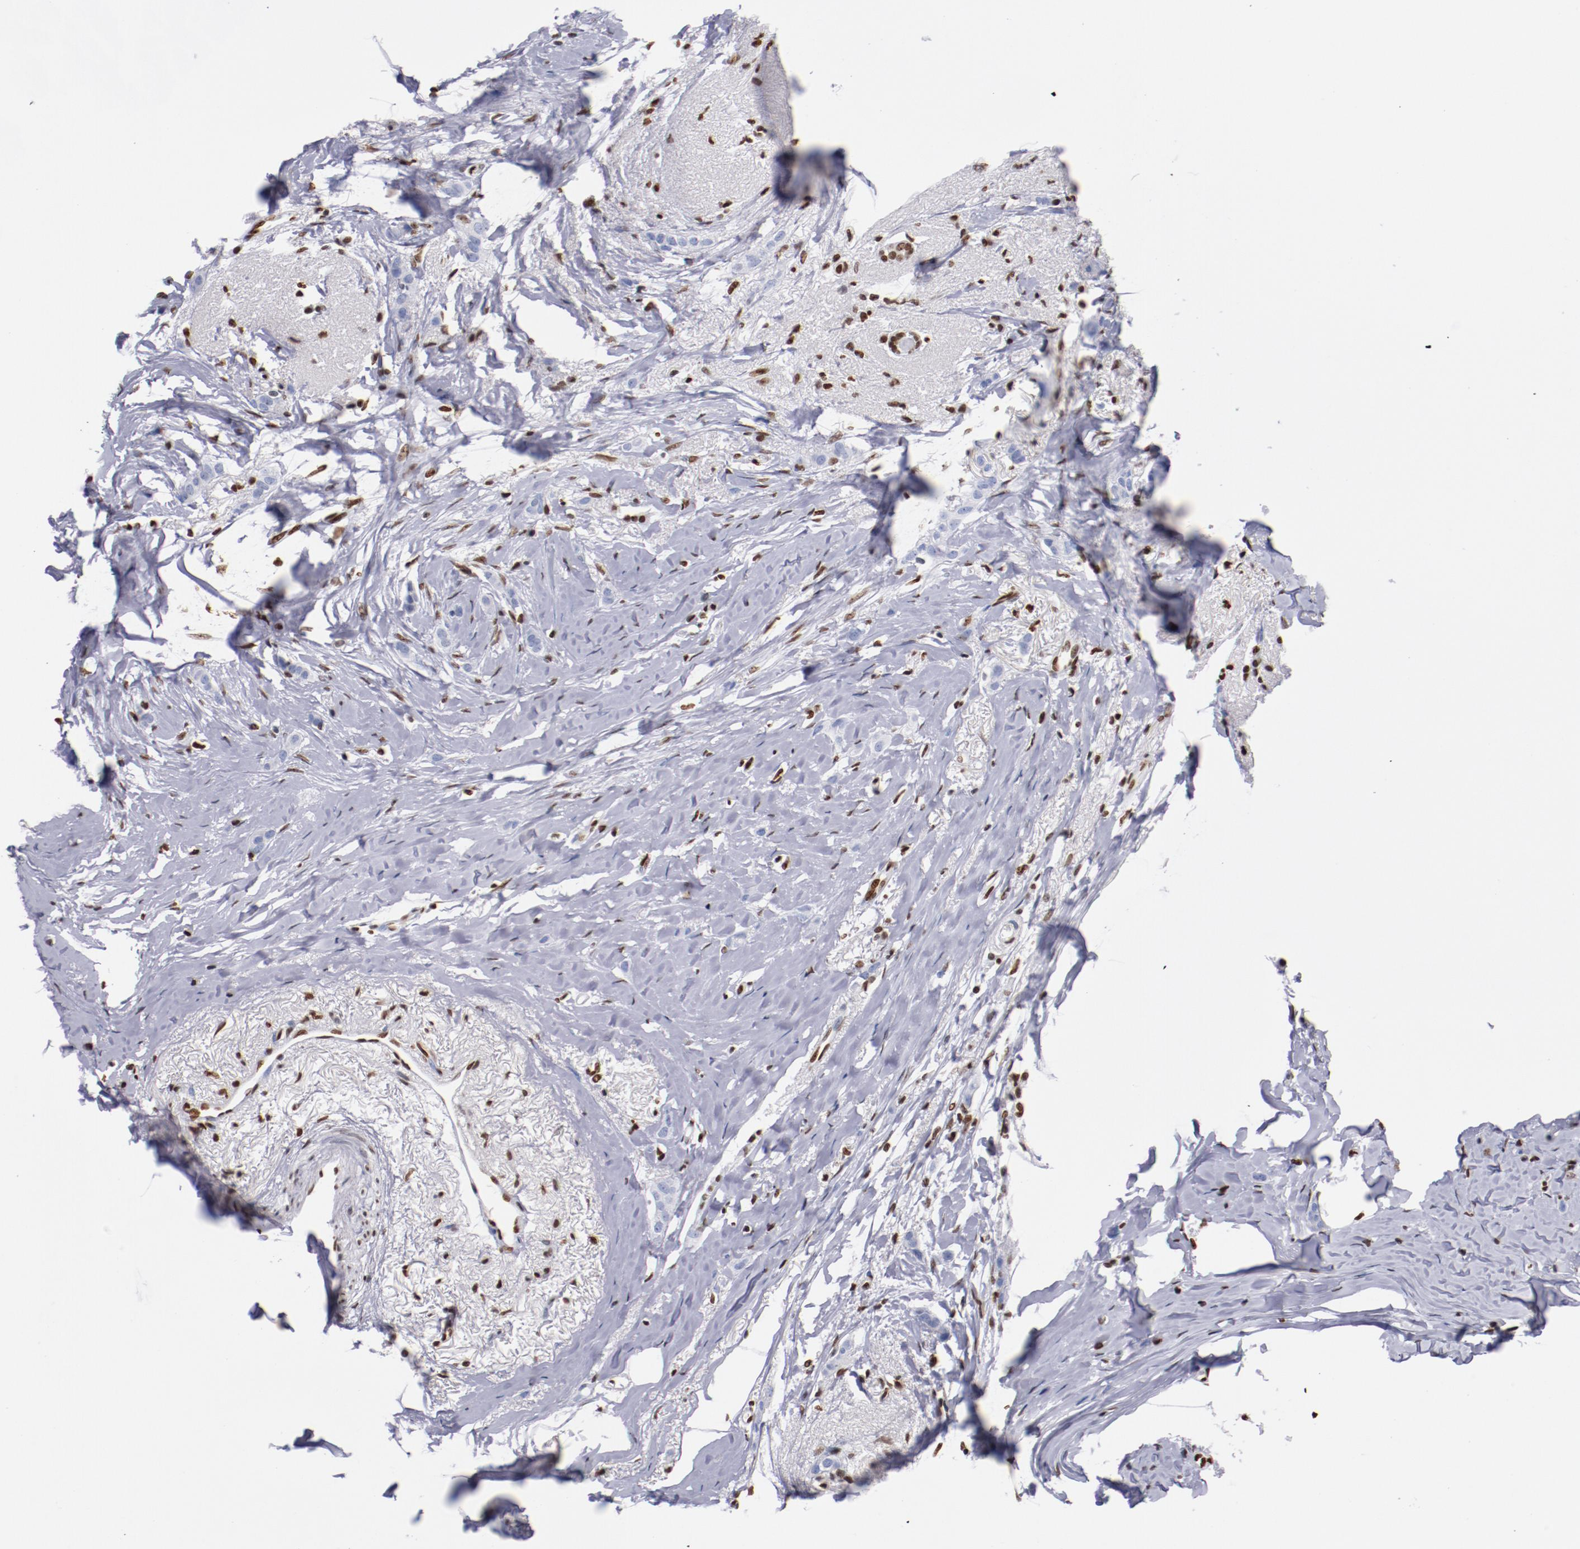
{"staining": {"intensity": "negative", "quantity": "none", "location": "none"}, "tissue": "breast cancer", "cell_type": "Tumor cells", "image_type": "cancer", "snomed": [{"axis": "morphology", "description": "Lobular carcinoma"}, {"axis": "topography", "description": "Breast"}], "caption": "High power microscopy image of an immunohistochemistry photomicrograph of breast lobular carcinoma, revealing no significant expression in tumor cells. (DAB (3,3'-diaminobenzidine) immunohistochemistry (IHC) with hematoxylin counter stain).", "gene": "IFI16", "patient": {"sex": "female", "age": 55}}